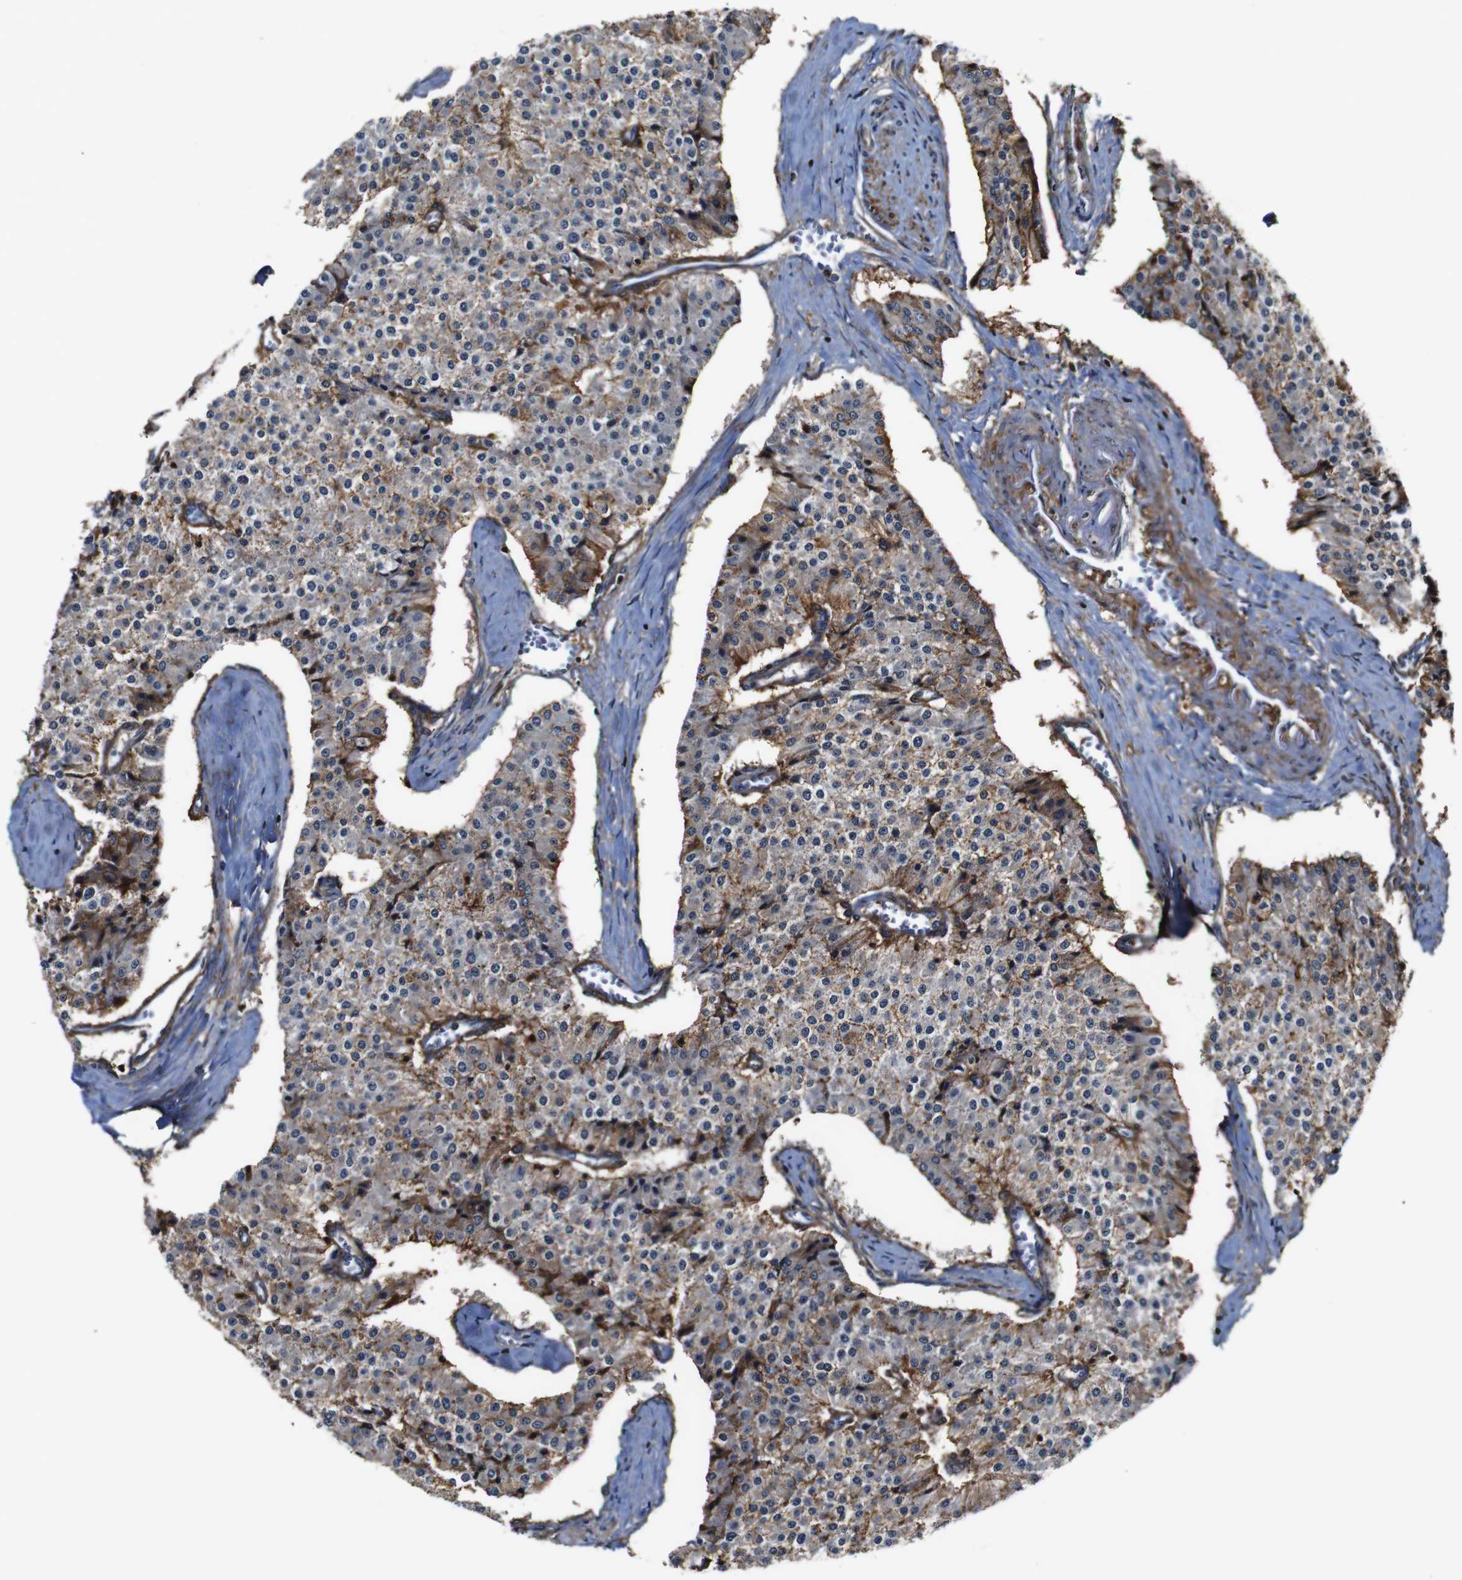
{"staining": {"intensity": "moderate", "quantity": "25%-75%", "location": "cytoplasmic/membranous"}, "tissue": "carcinoid", "cell_type": "Tumor cells", "image_type": "cancer", "snomed": [{"axis": "morphology", "description": "Carcinoid, malignant, NOS"}, {"axis": "topography", "description": "Colon"}], "caption": "Protein staining of carcinoid tissue shows moderate cytoplasmic/membranous positivity in about 25%-75% of tumor cells.", "gene": "PI4KA", "patient": {"sex": "female", "age": 52}}